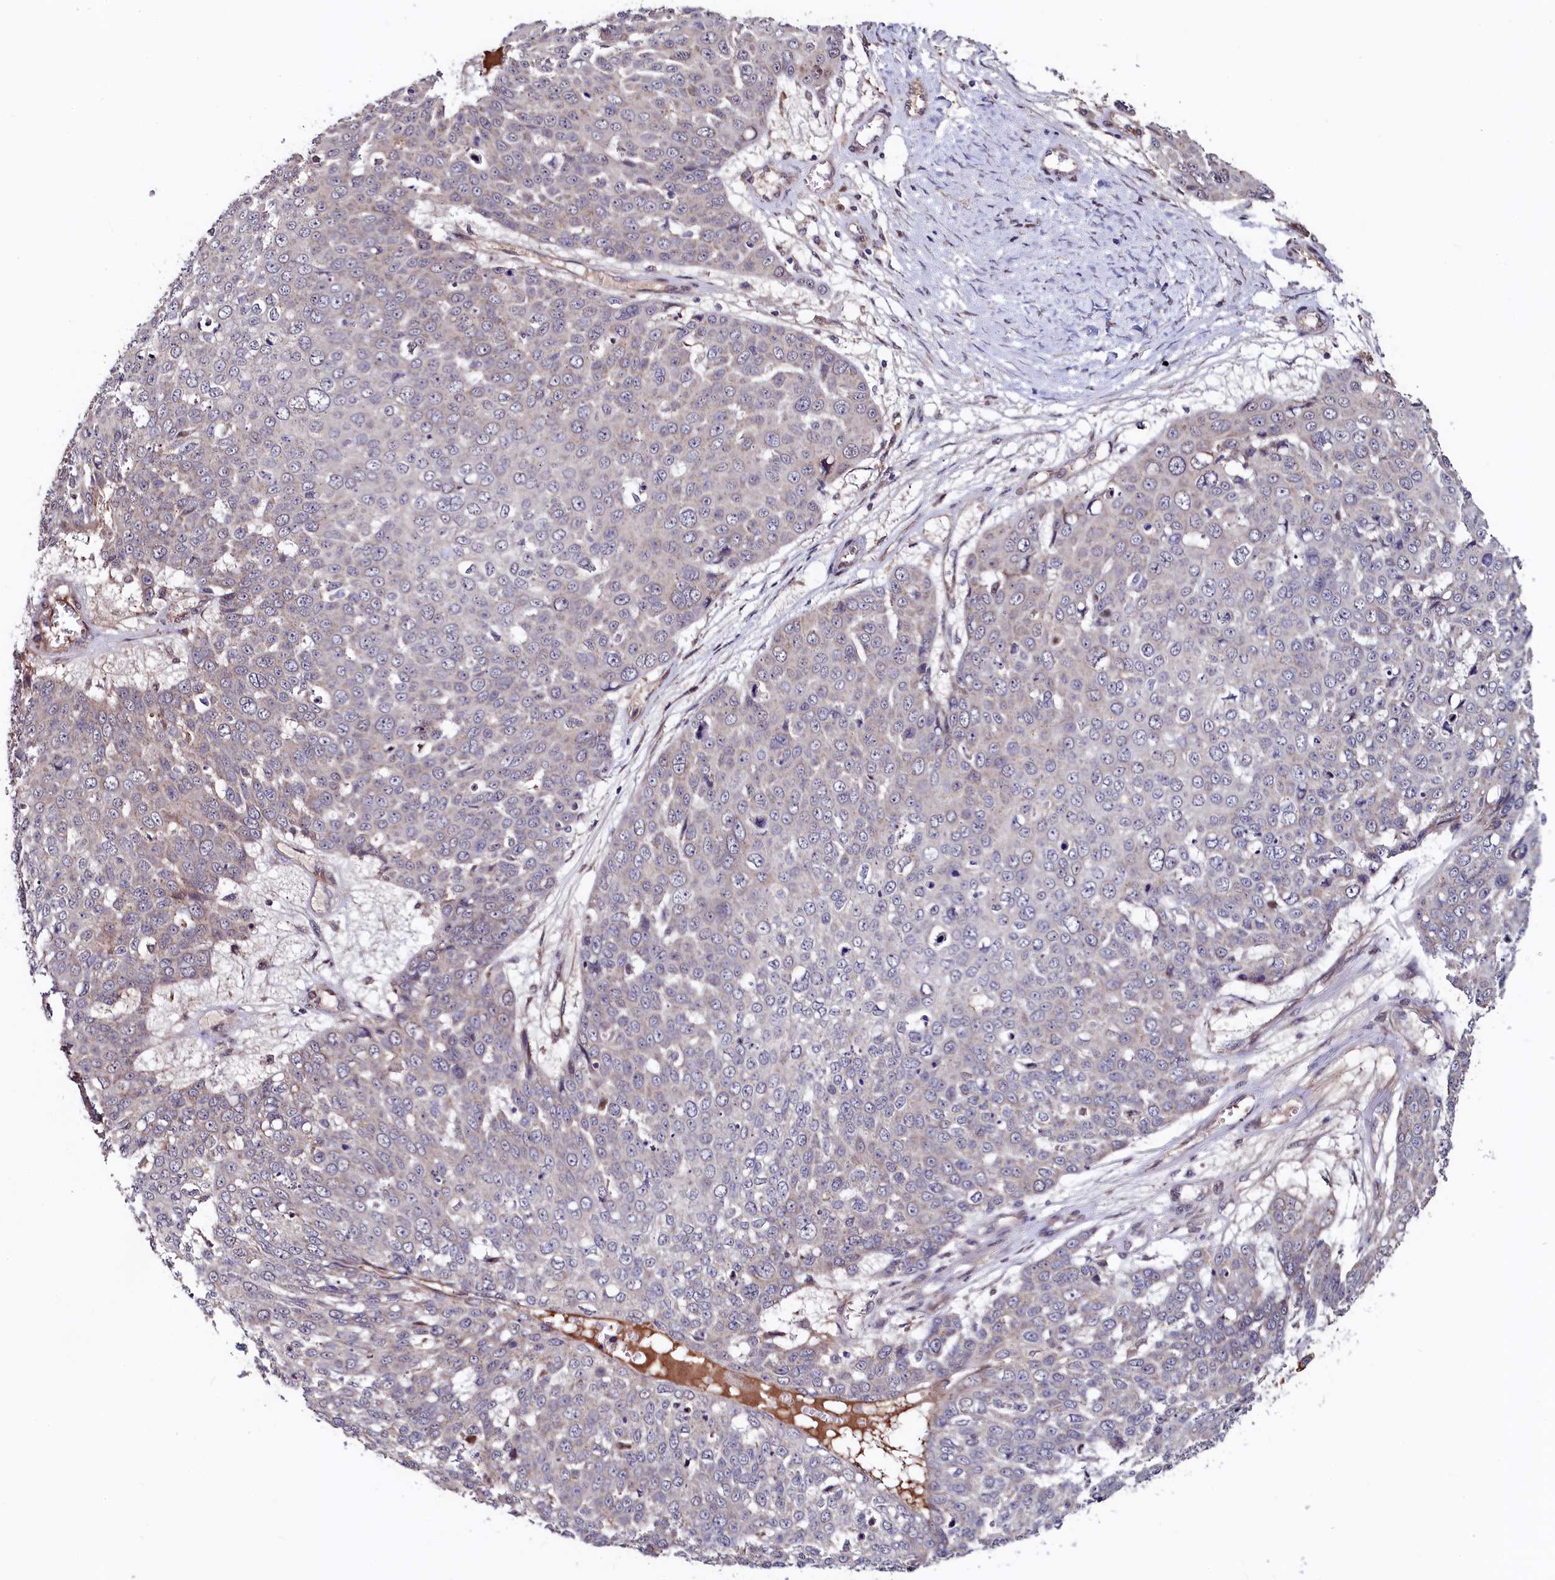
{"staining": {"intensity": "moderate", "quantity": "<25%", "location": "cytoplasmic/membranous"}, "tissue": "skin cancer", "cell_type": "Tumor cells", "image_type": "cancer", "snomed": [{"axis": "morphology", "description": "Squamous cell carcinoma, NOS"}, {"axis": "topography", "description": "Skin"}], "caption": "Moderate cytoplasmic/membranous protein positivity is identified in approximately <25% of tumor cells in skin cancer (squamous cell carcinoma).", "gene": "SEC24C", "patient": {"sex": "male", "age": 71}}